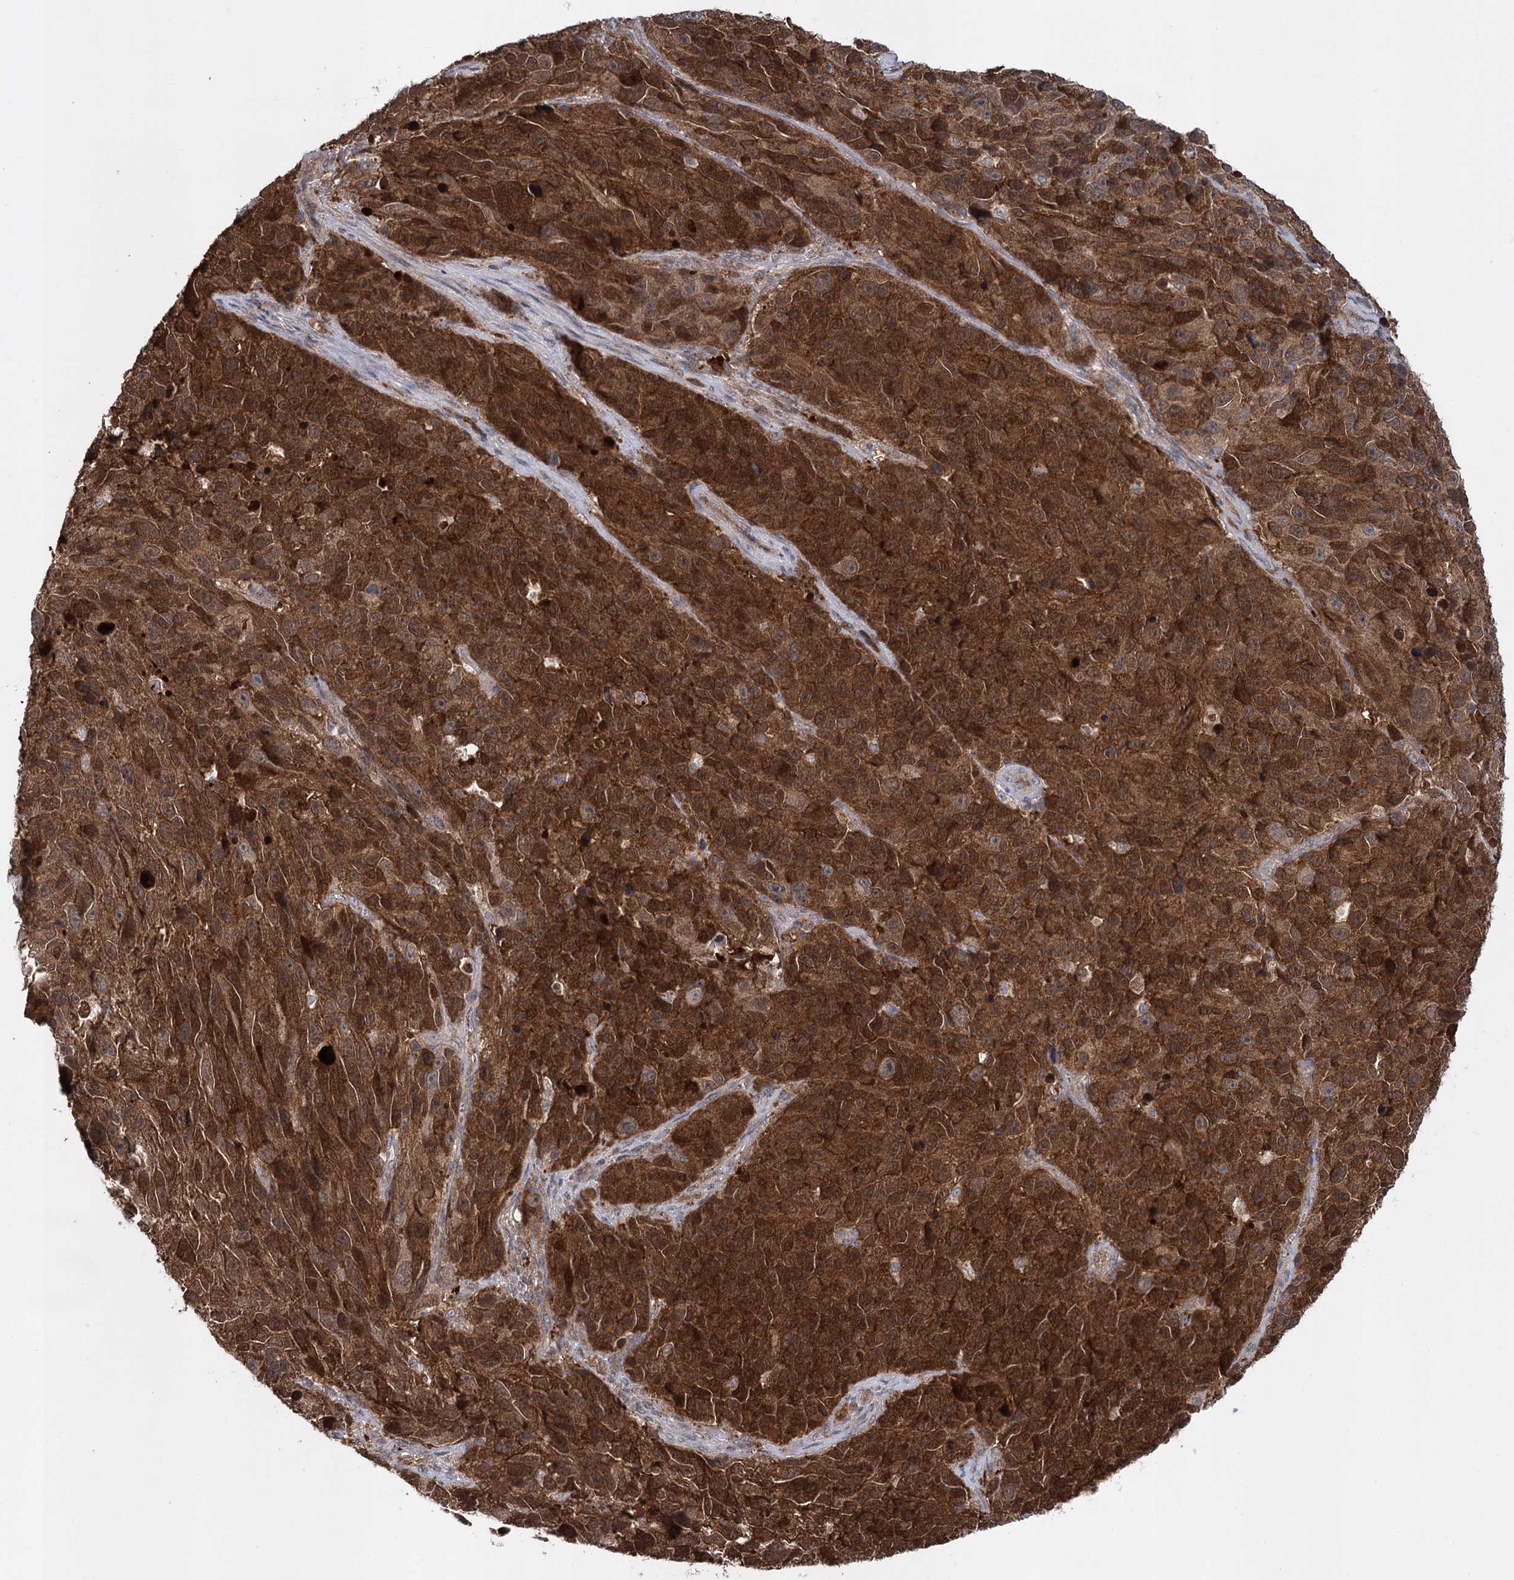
{"staining": {"intensity": "strong", "quantity": ">75%", "location": "cytoplasmic/membranous,nuclear"}, "tissue": "melanoma", "cell_type": "Tumor cells", "image_type": "cancer", "snomed": [{"axis": "morphology", "description": "Malignant melanoma, NOS"}, {"axis": "topography", "description": "Skin"}], "caption": "Protein analysis of malignant melanoma tissue reveals strong cytoplasmic/membranous and nuclear positivity in approximately >75% of tumor cells.", "gene": "GLO1", "patient": {"sex": "male", "age": 84}}